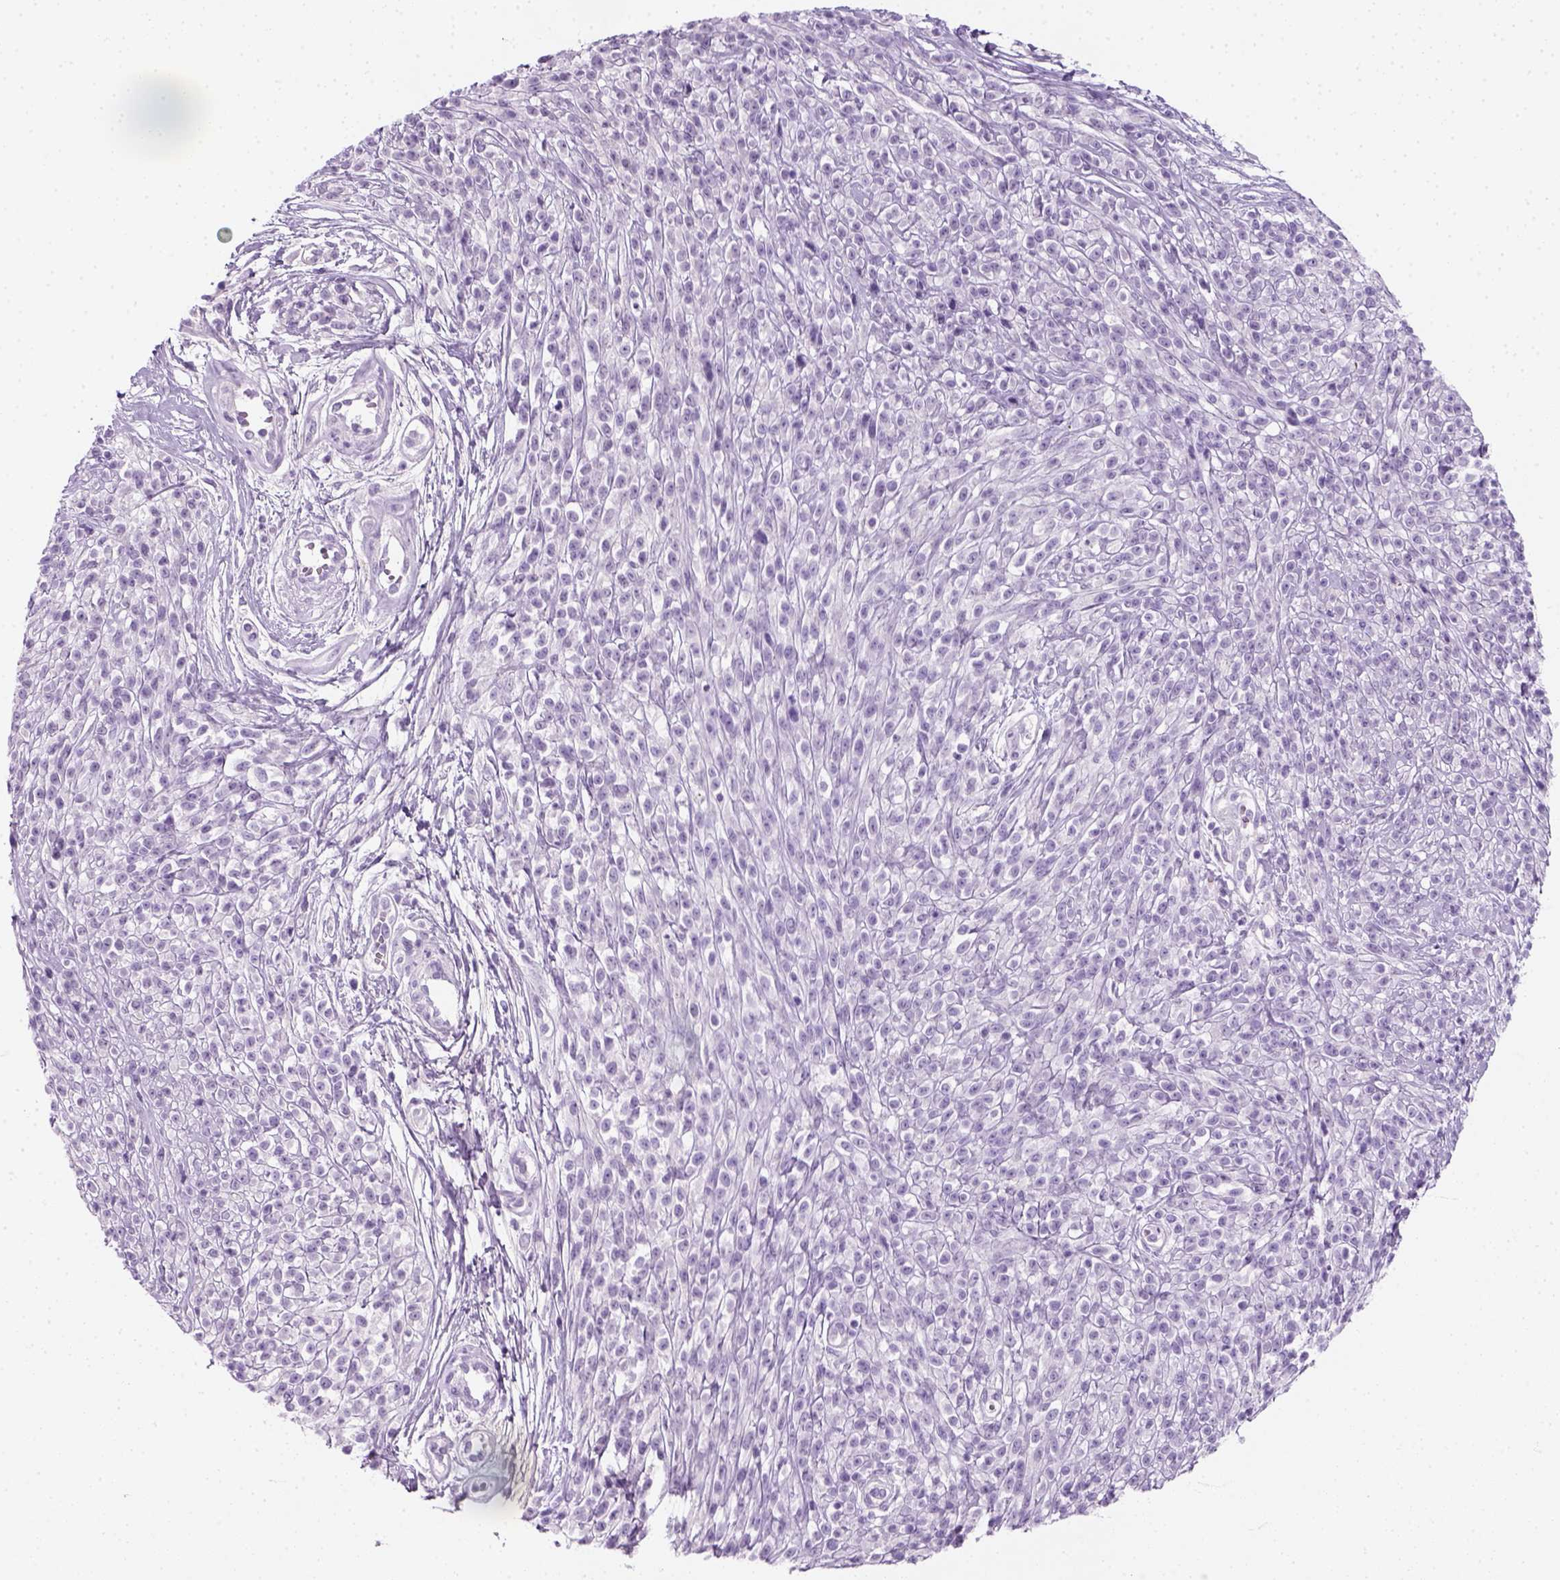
{"staining": {"intensity": "negative", "quantity": "none", "location": "none"}, "tissue": "melanoma", "cell_type": "Tumor cells", "image_type": "cancer", "snomed": [{"axis": "morphology", "description": "Malignant melanoma, NOS"}, {"axis": "topography", "description": "Skin"}, {"axis": "topography", "description": "Skin of trunk"}], "caption": "This is an immunohistochemistry histopathology image of malignant melanoma. There is no staining in tumor cells.", "gene": "SLC12A5", "patient": {"sex": "male", "age": 74}}